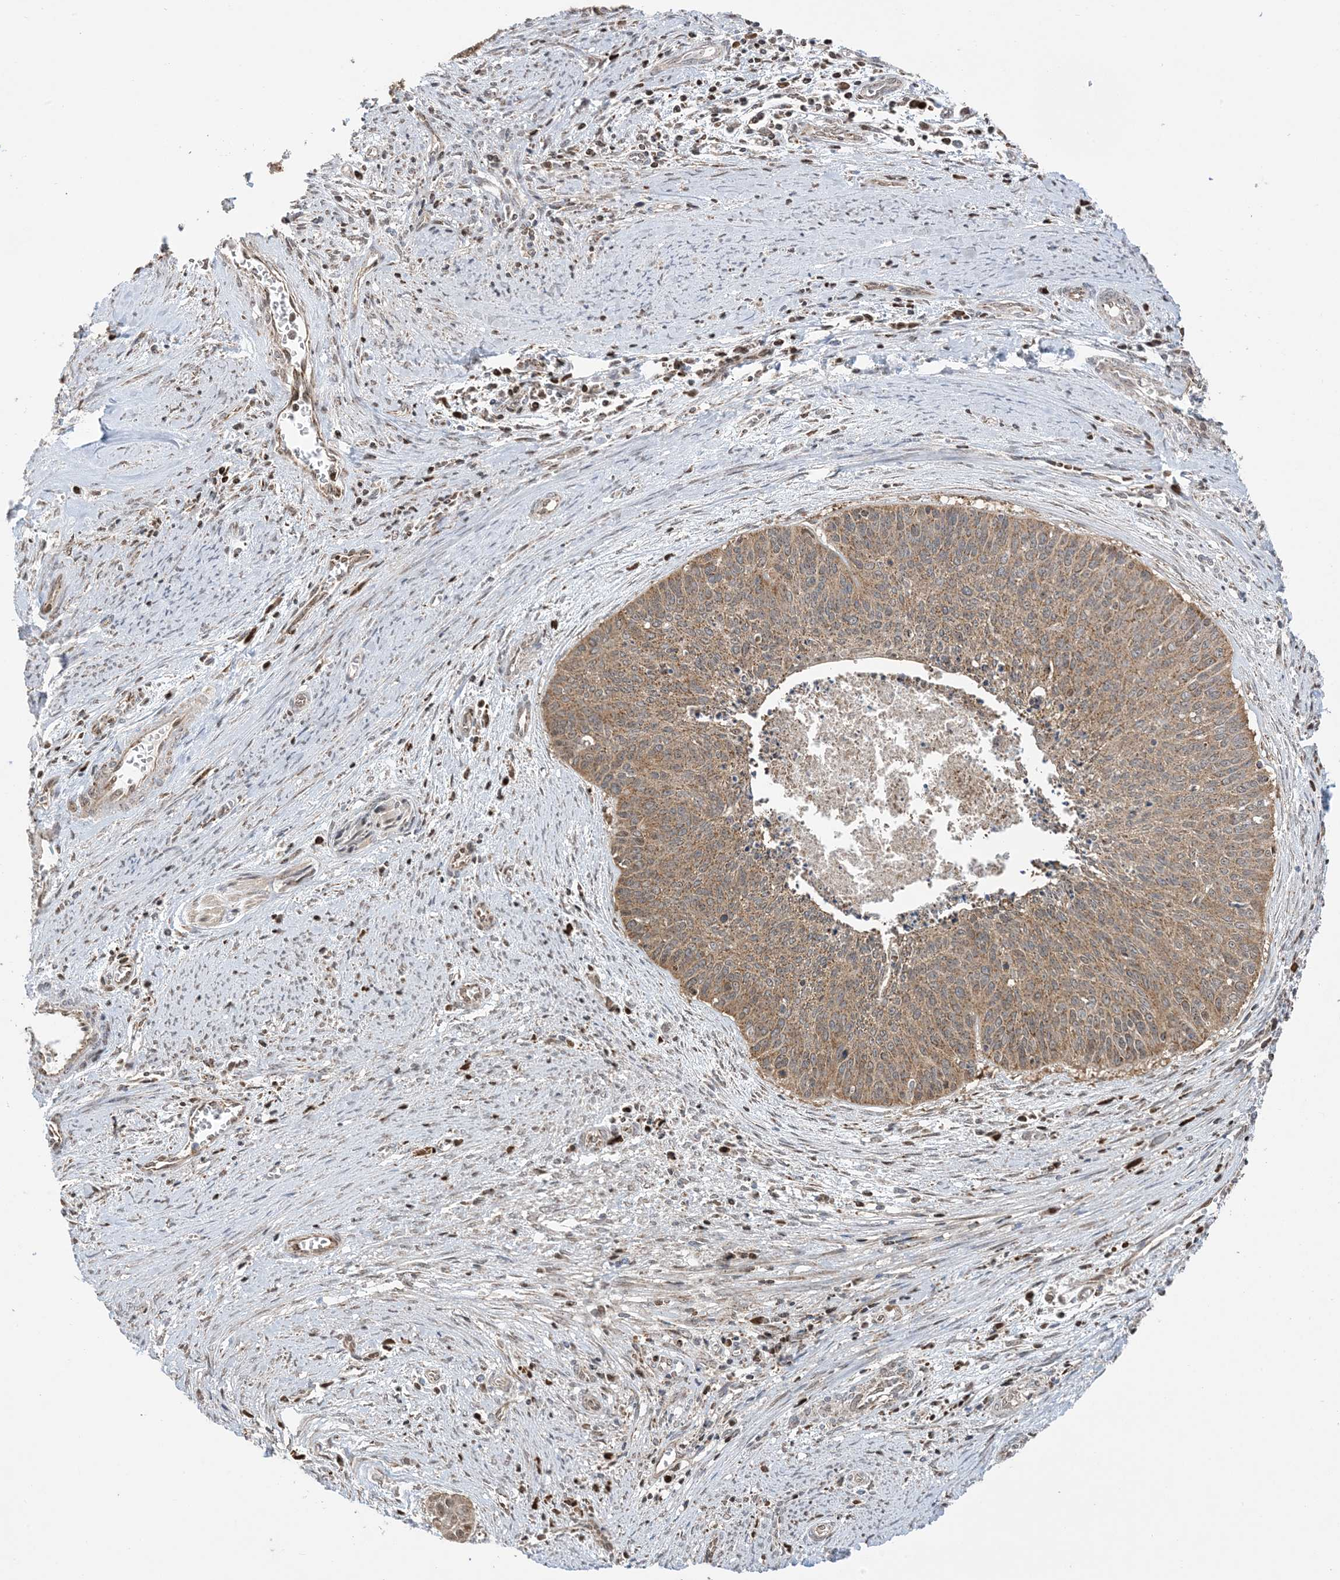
{"staining": {"intensity": "moderate", "quantity": ">75%", "location": "cytoplasmic/membranous"}, "tissue": "cervical cancer", "cell_type": "Tumor cells", "image_type": "cancer", "snomed": [{"axis": "morphology", "description": "Squamous cell carcinoma, NOS"}, {"axis": "topography", "description": "Cervix"}], "caption": "DAB immunohistochemical staining of human cervical cancer demonstrates moderate cytoplasmic/membranous protein positivity in about >75% of tumor cells.", "gene": "MAPKBP1", "patient": {"sex": "female", "age": 55}}